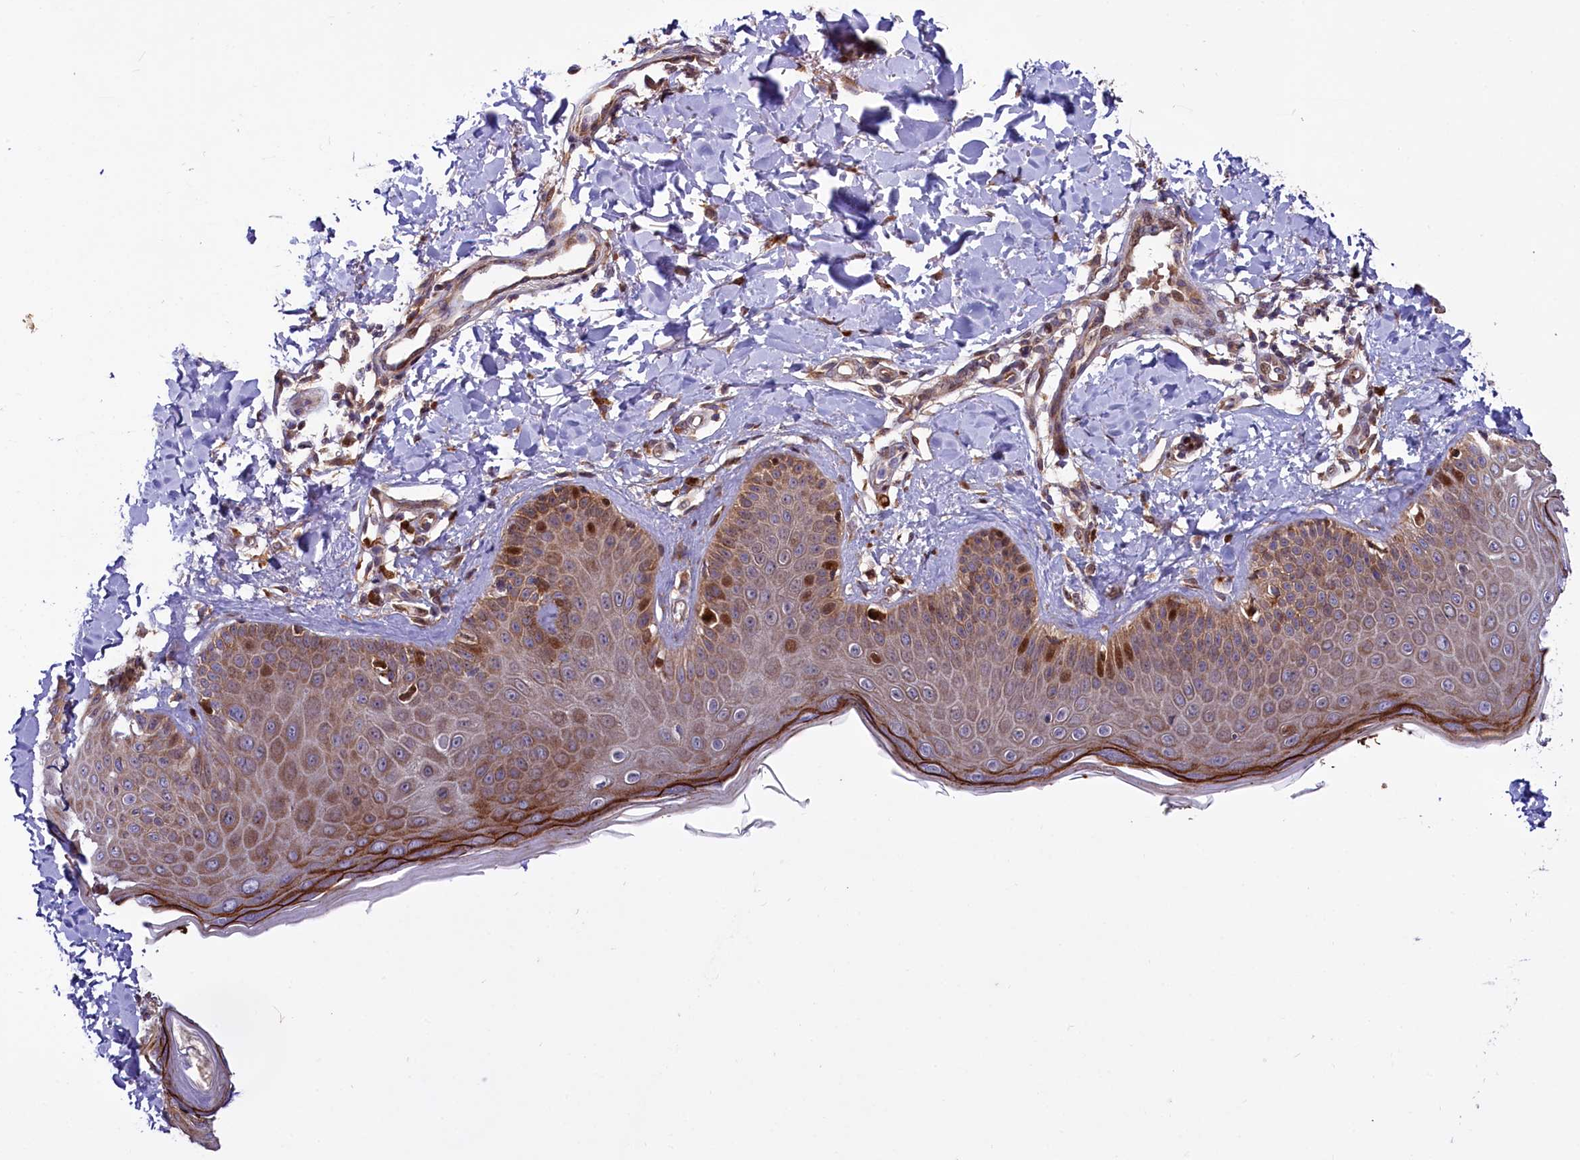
{"staining": {"intensity": "strong", "quantity": ">75%", "location": "cytoplasmic/membranous"}, "tissue": "skin", "cell_type": "Fibroblasts", "image_type": "normal", "snomed": [{"axis": "morphology", "description": "Normal tissue, NOS"}, {"axis": "topography", "description": "Skin"}], "caption": "Protein staining of unremarkable skin reveals strong cytoplasmic/membranous positivity in approximately >75% of fibroblasts.", "gene": "PDZRN3", "patient": {"sex": "male", "age": 52}}